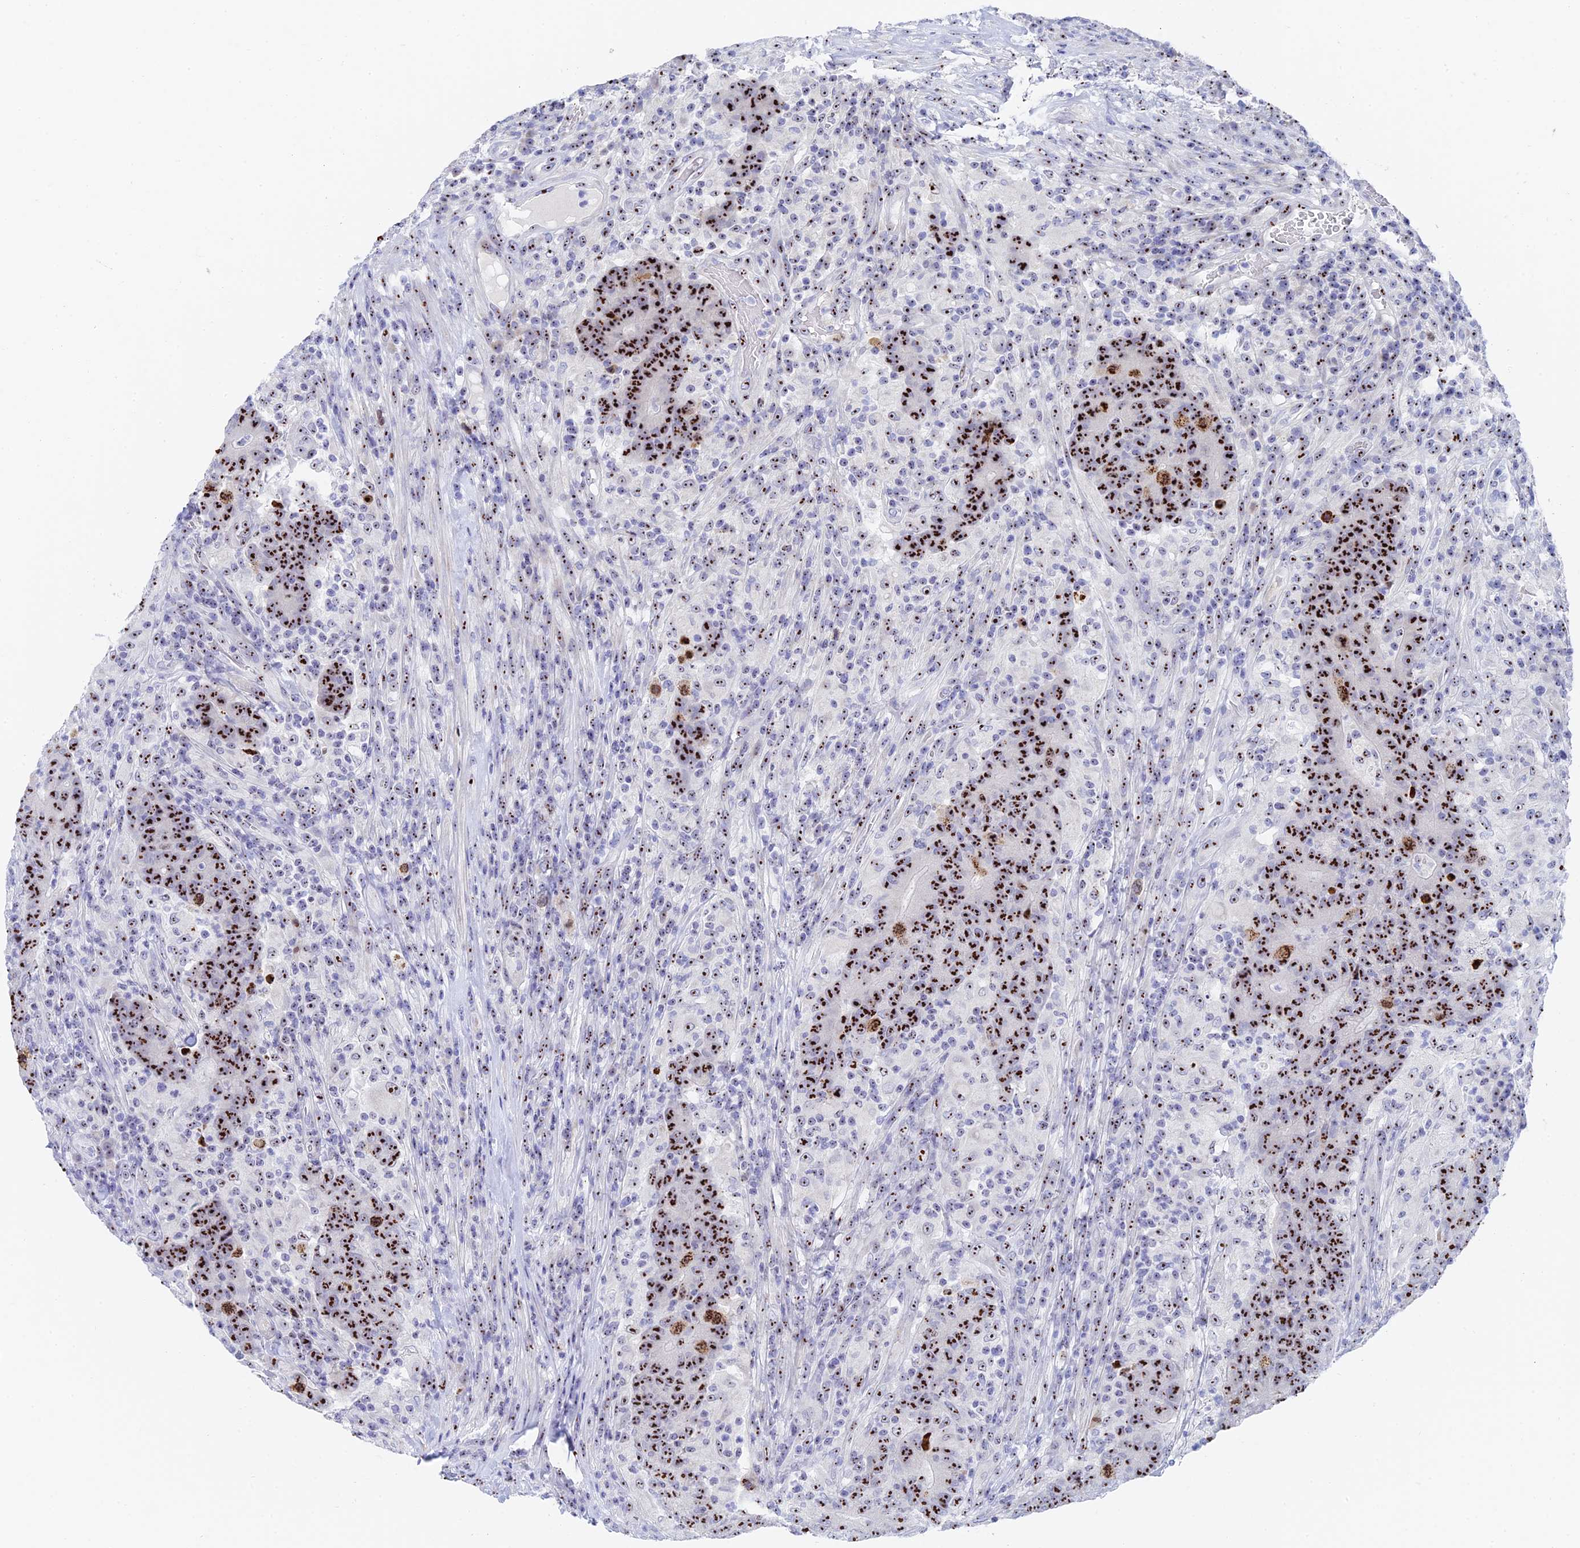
{"staining": {"intensity": "strong", "quantity": ">75%", "location": "nuclear"}, "tissue": "colorectal cancer", "cell_type": "Tumor cells", "image_type": "cancer", "snomed": [{"axis": "morphology", "description": "Adenocarcinoma, NOS"}, {"axis": "topography", "description": "Colon"}], "caption": "This photomicrograph demonstrates immunohistochemistry staining of human colorectal adenocarcinoma, with high strong nuclear staining in approximately >75% of tumor cells.", "gene": "RSL1D1", "patient": {"sex": "female", "age": 75}}